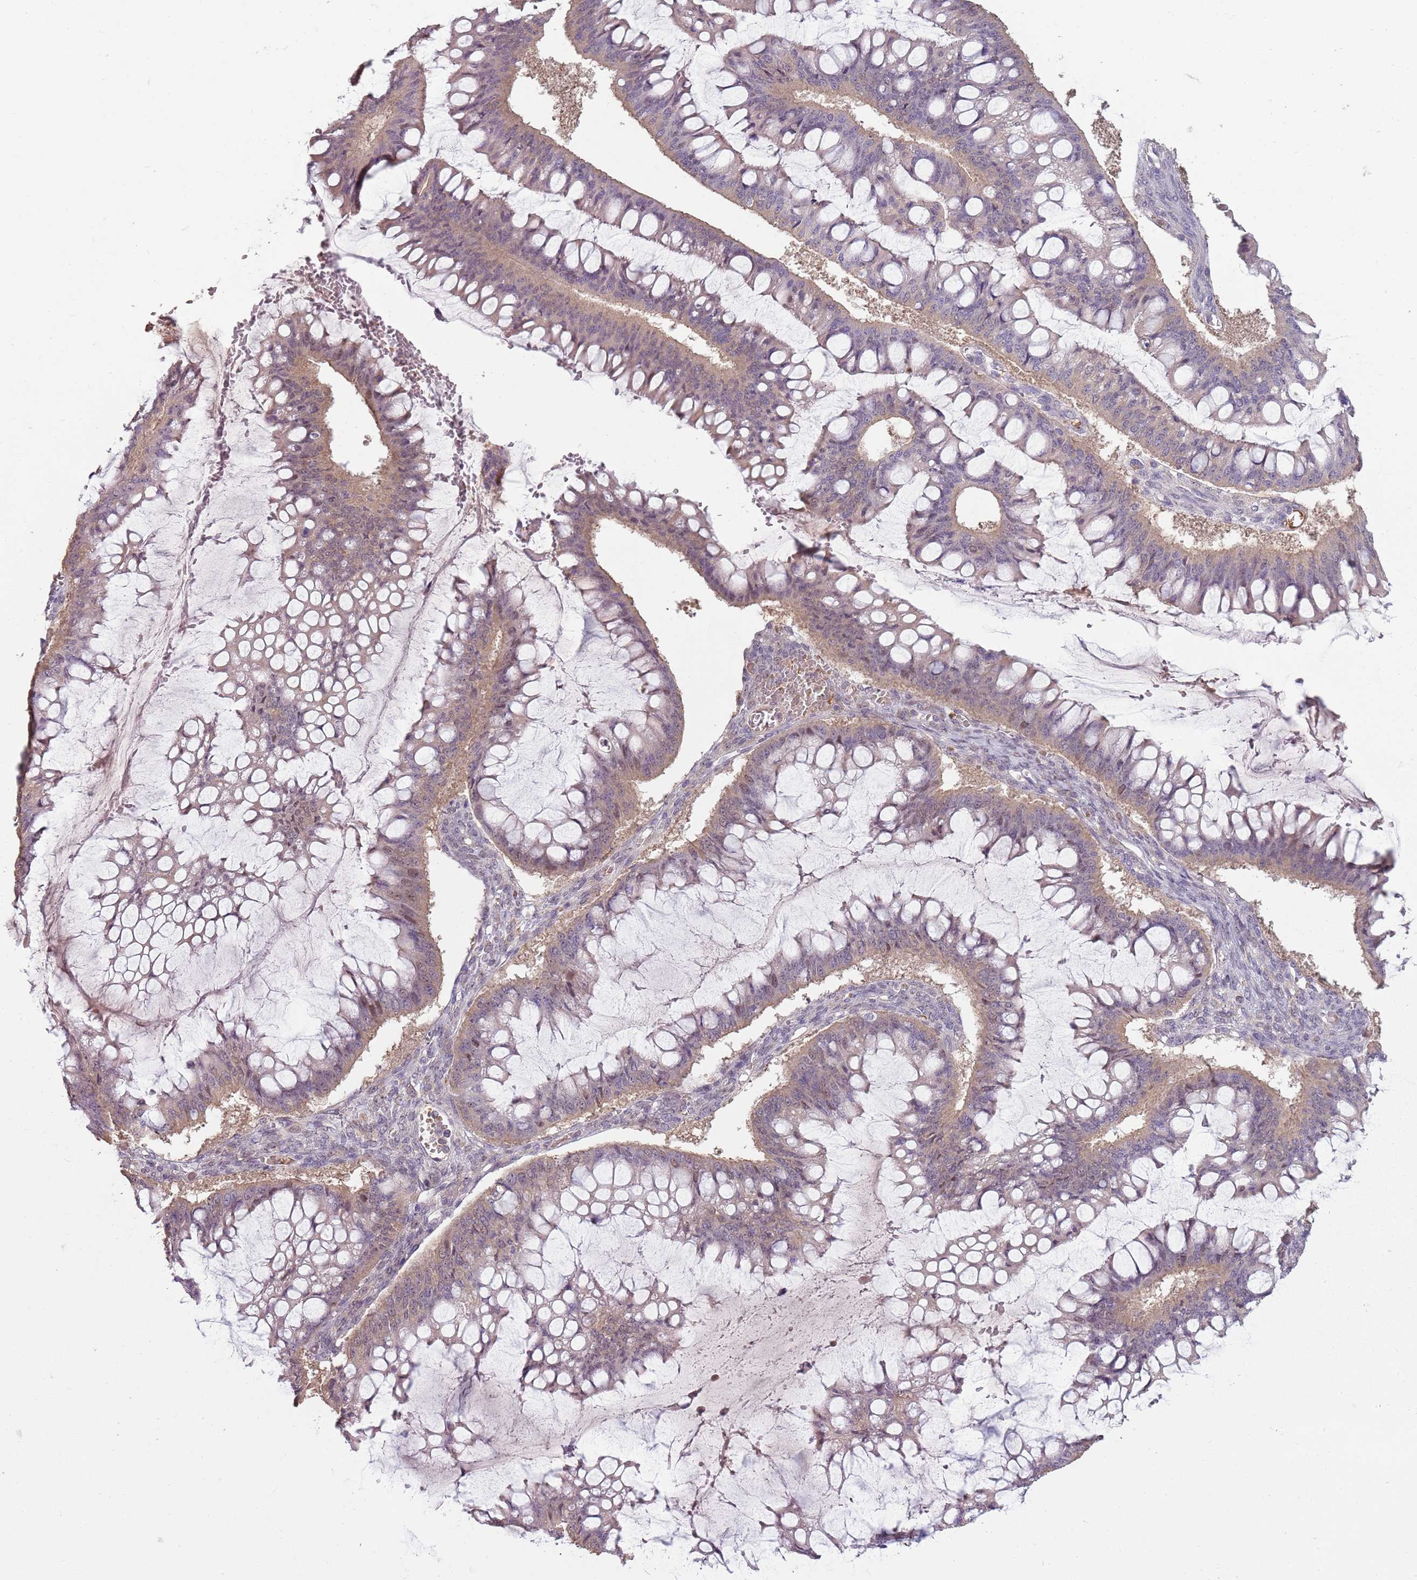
{"staining": {"intensity": "weak", "quantity": "25%-75%", "location": "cytoplasmic/membranous"}, "tissue": "ovarian cancer", "cell_type": "Tumor cells", "image_type": "cancer", "snomed": [{"axis": "morphology", "description": "Cystadenocarcinoma, mucinous, NOS"}, {"axis": "topography", "description": "Ovary"}], "caption": "This is an image of immunohistochemistry (IHC) staining of ovarian mucinous cystadenocarcinoma, which shows weak expression in the cytoplasmic/membranous of tumor cells.", "gene": "TEKT4", "patient": {"sex": "female", "age": 73}}